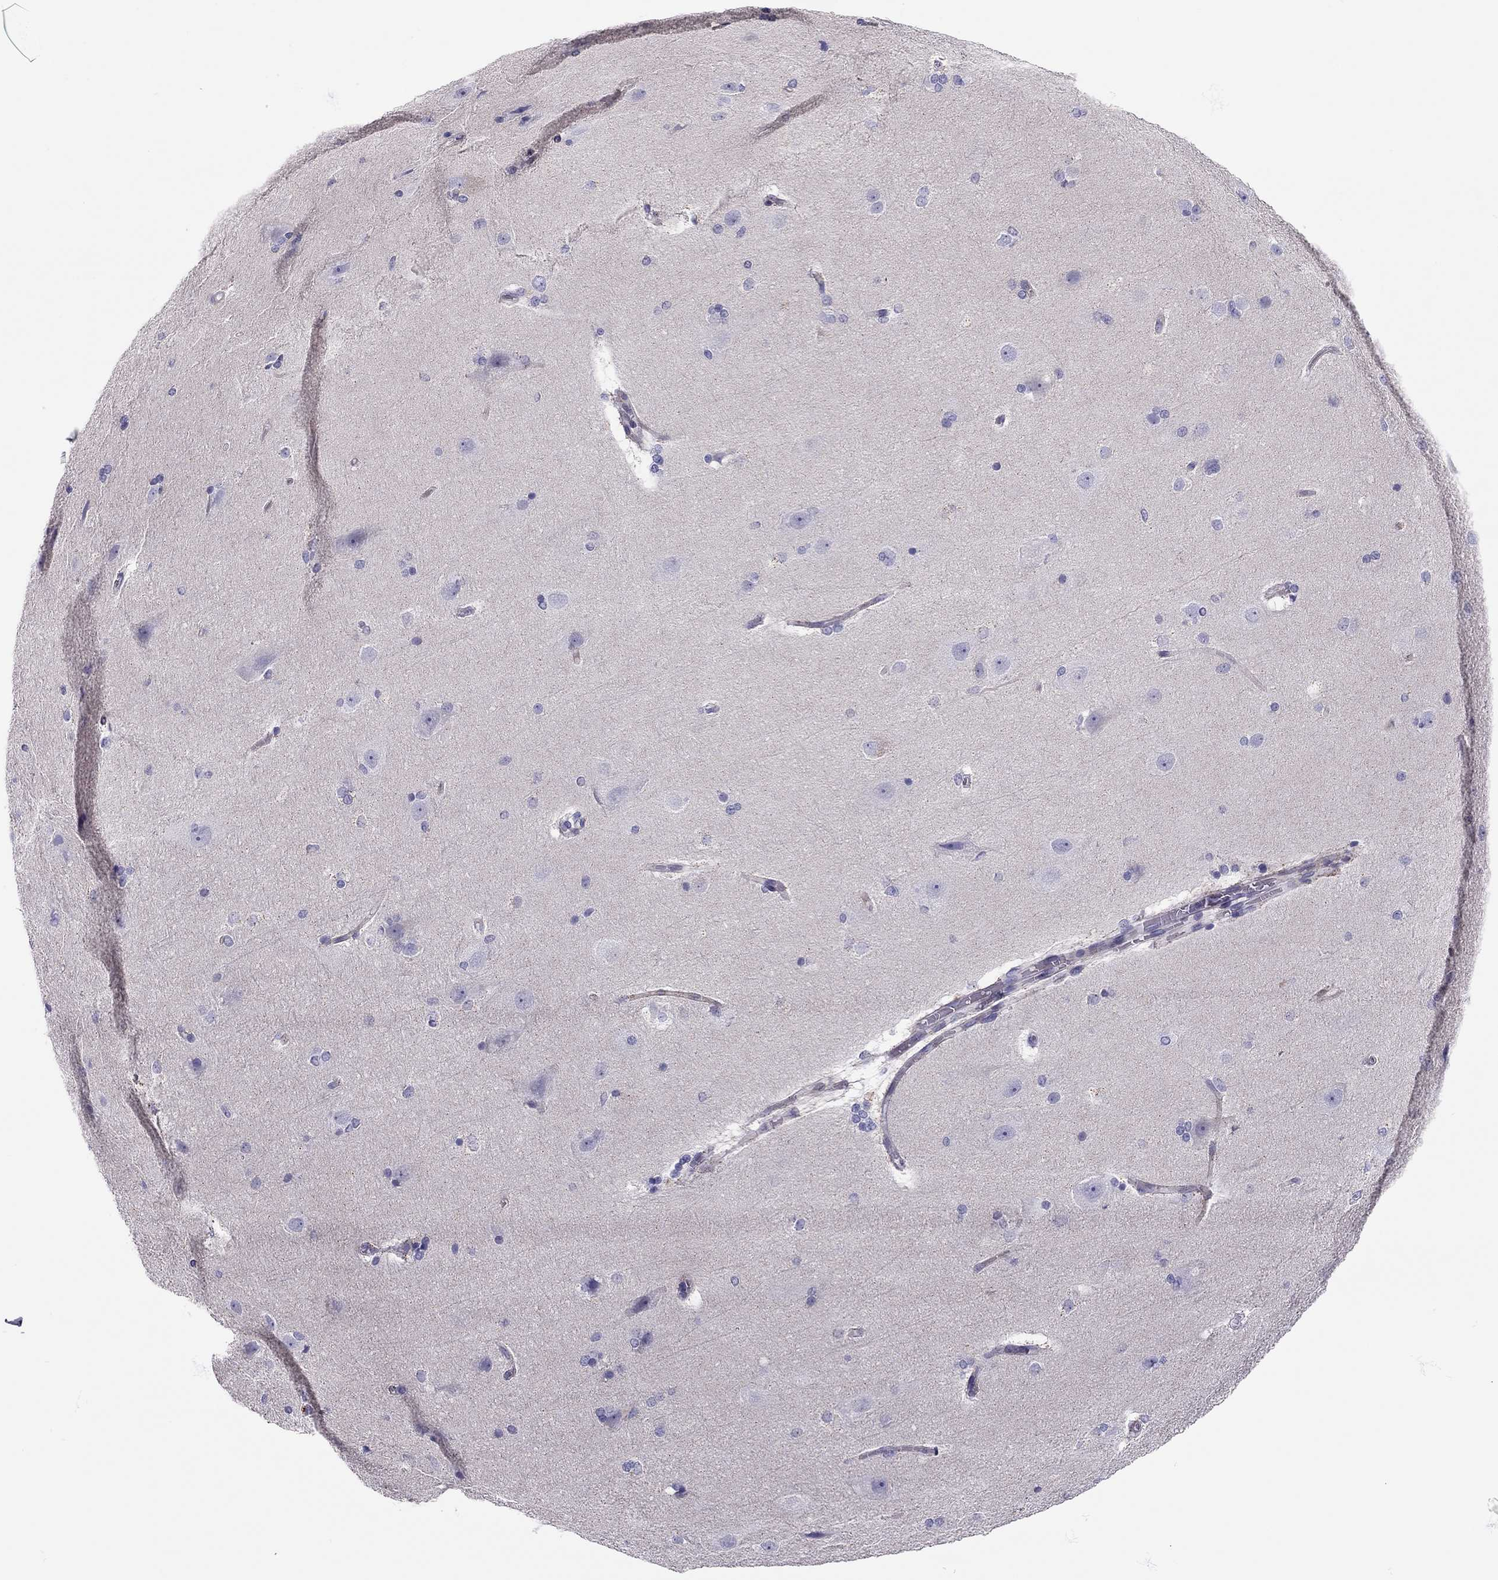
{"staining": {"intensity": "negative", "quantity": "none", "location": "none"}, "tissue": "hippocampus", "cell_type": "Glial cells", "image_type": "normal", "snomed": [{"axis": "morphology", "description": "Normal tissue, NOS"}, {"axis": "topography", "description": "Cerebral cortex"}, {"axis": "topography", "description": "Hippocampus"}], "caption": "Immunohistochemical staining of benign hippocampus reveals no significant staining in glial cells.", "gene": "SCARB1", "patient": {"sex": "female", "age": 19}}